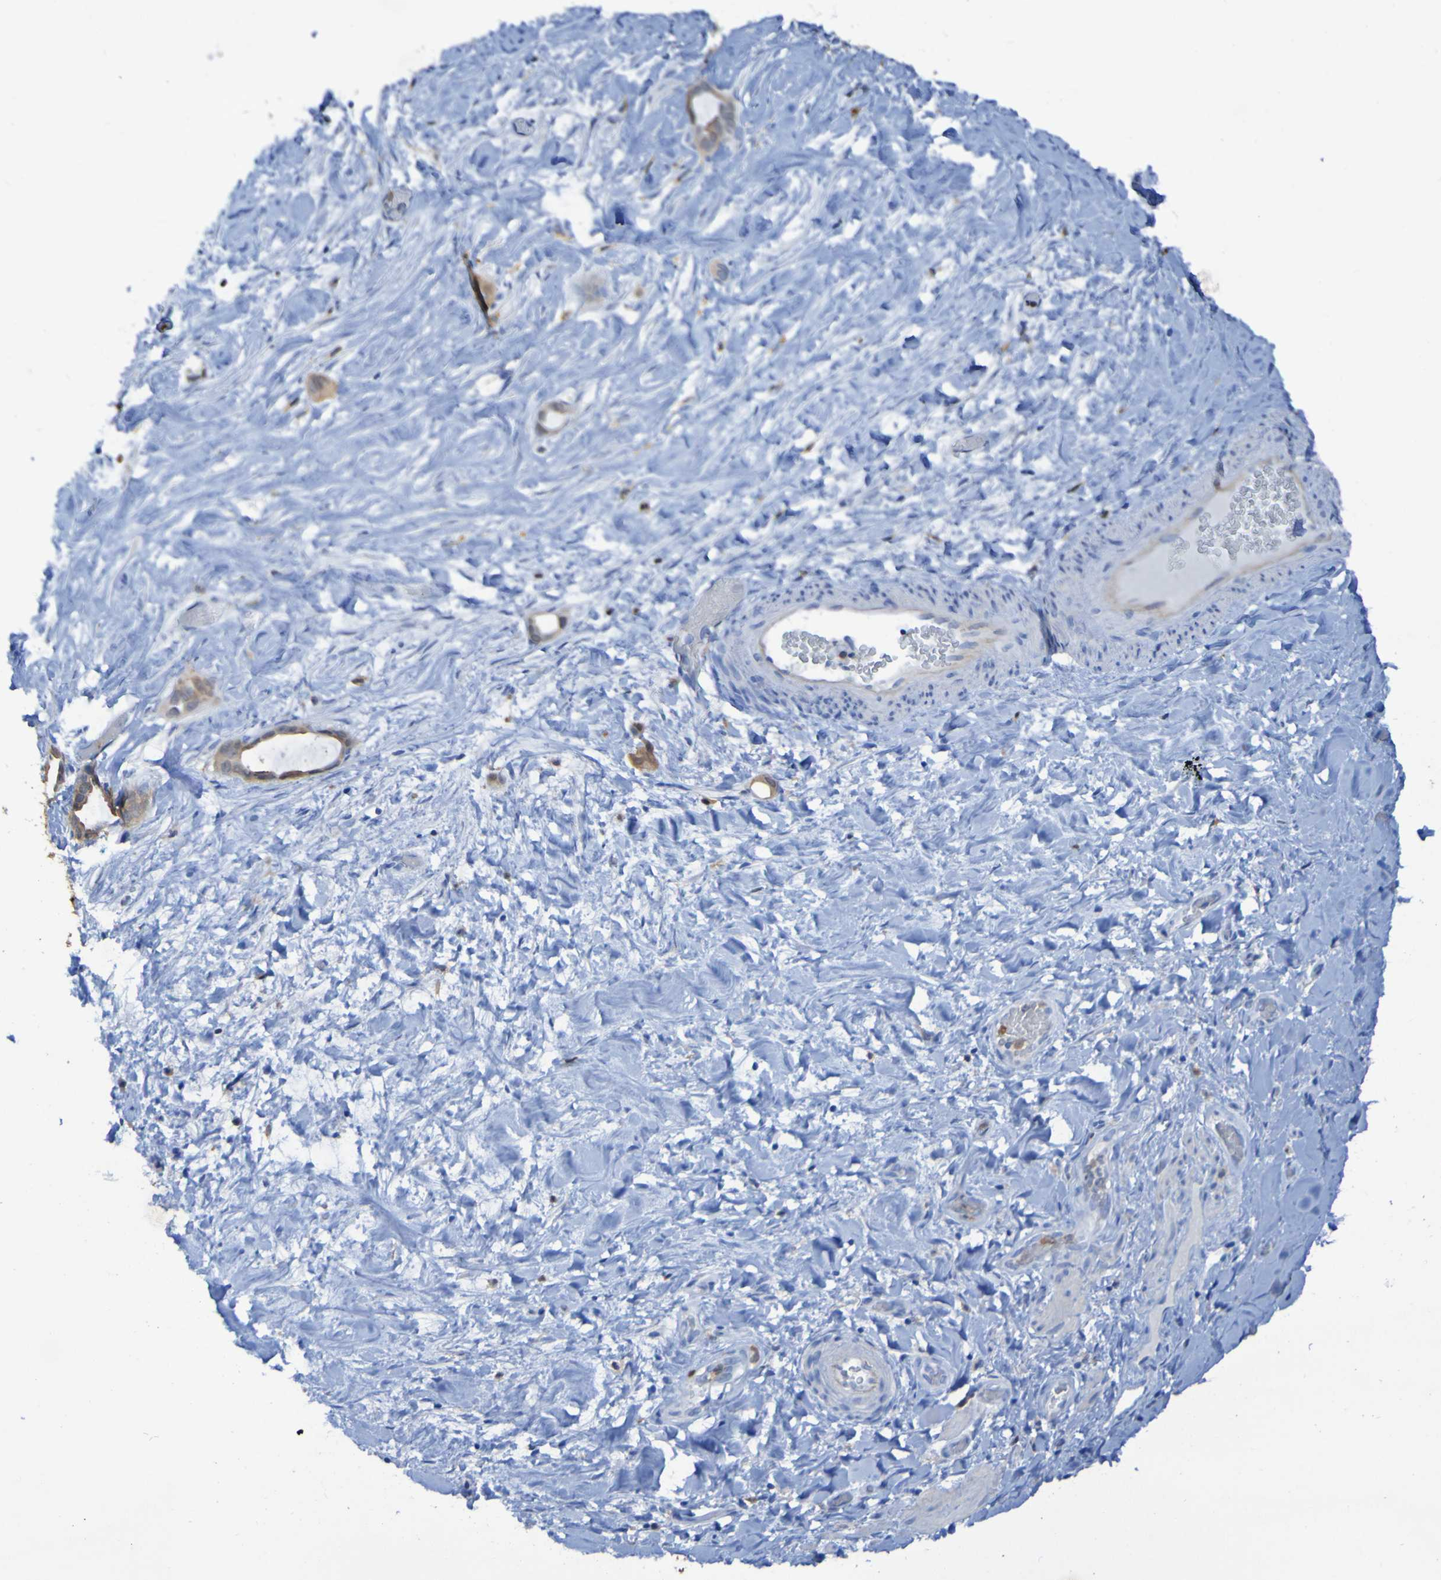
{"staining": {"intensity": "weak", "quantity": ">75%", "location": "cytoplasmic/membranous"}, "tissue": "liver cancer", "cell_type": "Tumor cells", "image_type": "cancer", "snomed": [{"axis": "morphology", "description": "Cholangiocarcinoma"}, {"axis": "topography", "description": "Liver"}], "caption": "Immunohistochemical staining of liver cancer (cholangiocarcinoma) exhibits low levels of weak cytoplasmic/membranous staining in approximately >75% of tumor cells.", "gene": "MPPE1", "patient": {"sex": "female", "age": 65}}